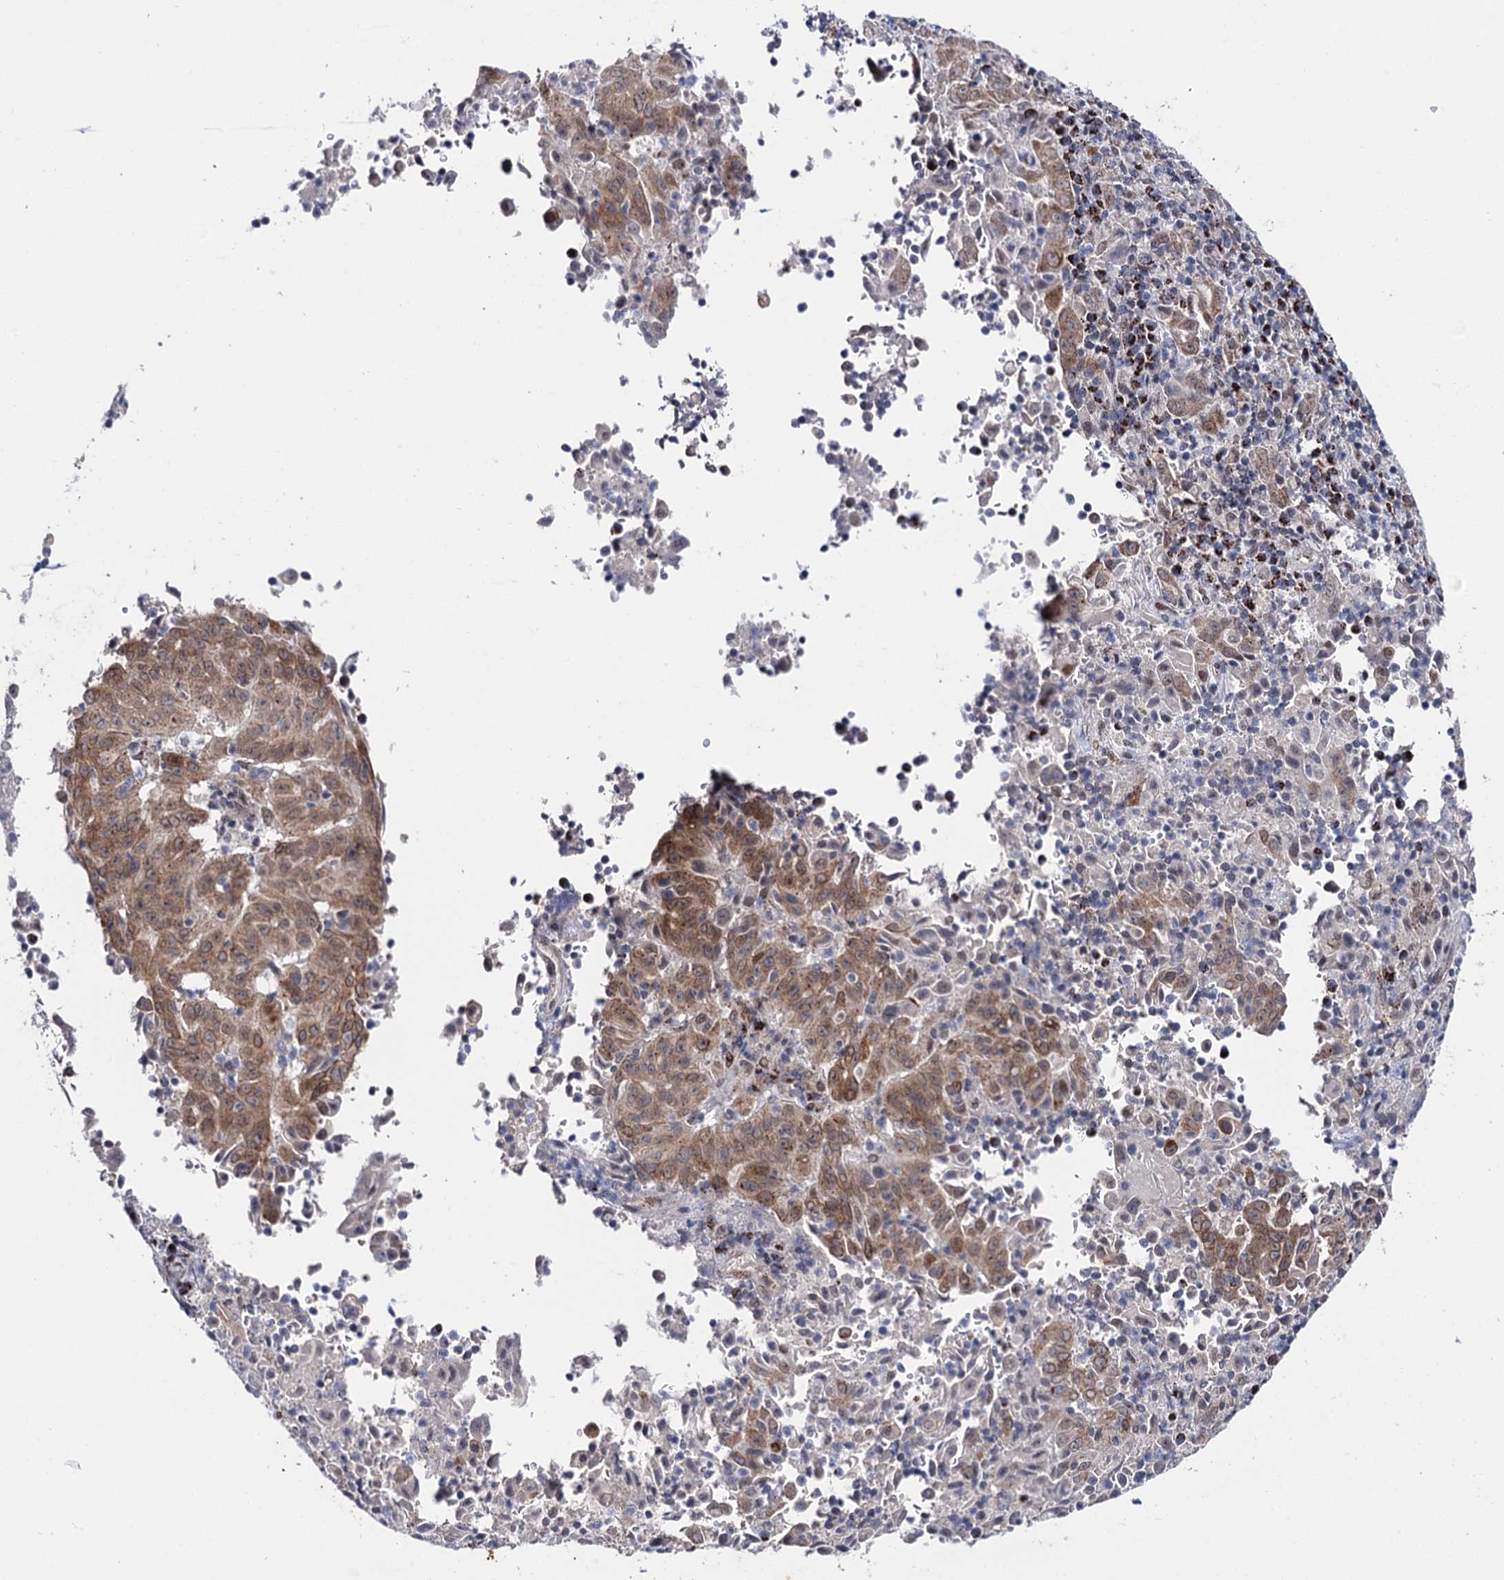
{"staining": {"intensity": "moderate", "quantity": ">75%", "location": "cytoplasmic/membranous"}, "tissue": "pancreatic cancer", "cell_type": "Tumor cells", "image_type": "cancer", "snomed": [{"axis": "morphology", "description": "Adenocarcinoma, NOS"}, {"axis": "topography", "description": "Pancreas"}], "caption": "There is medium levels of moderate cytoplasmic/membranous positivity in tumor cells of adenocarcinoma (pancreatic), as demonstrated by immunohistochemical staining (brown color).", "gene": "THAP2", "patient": {"sex": "male", "age": 51}}